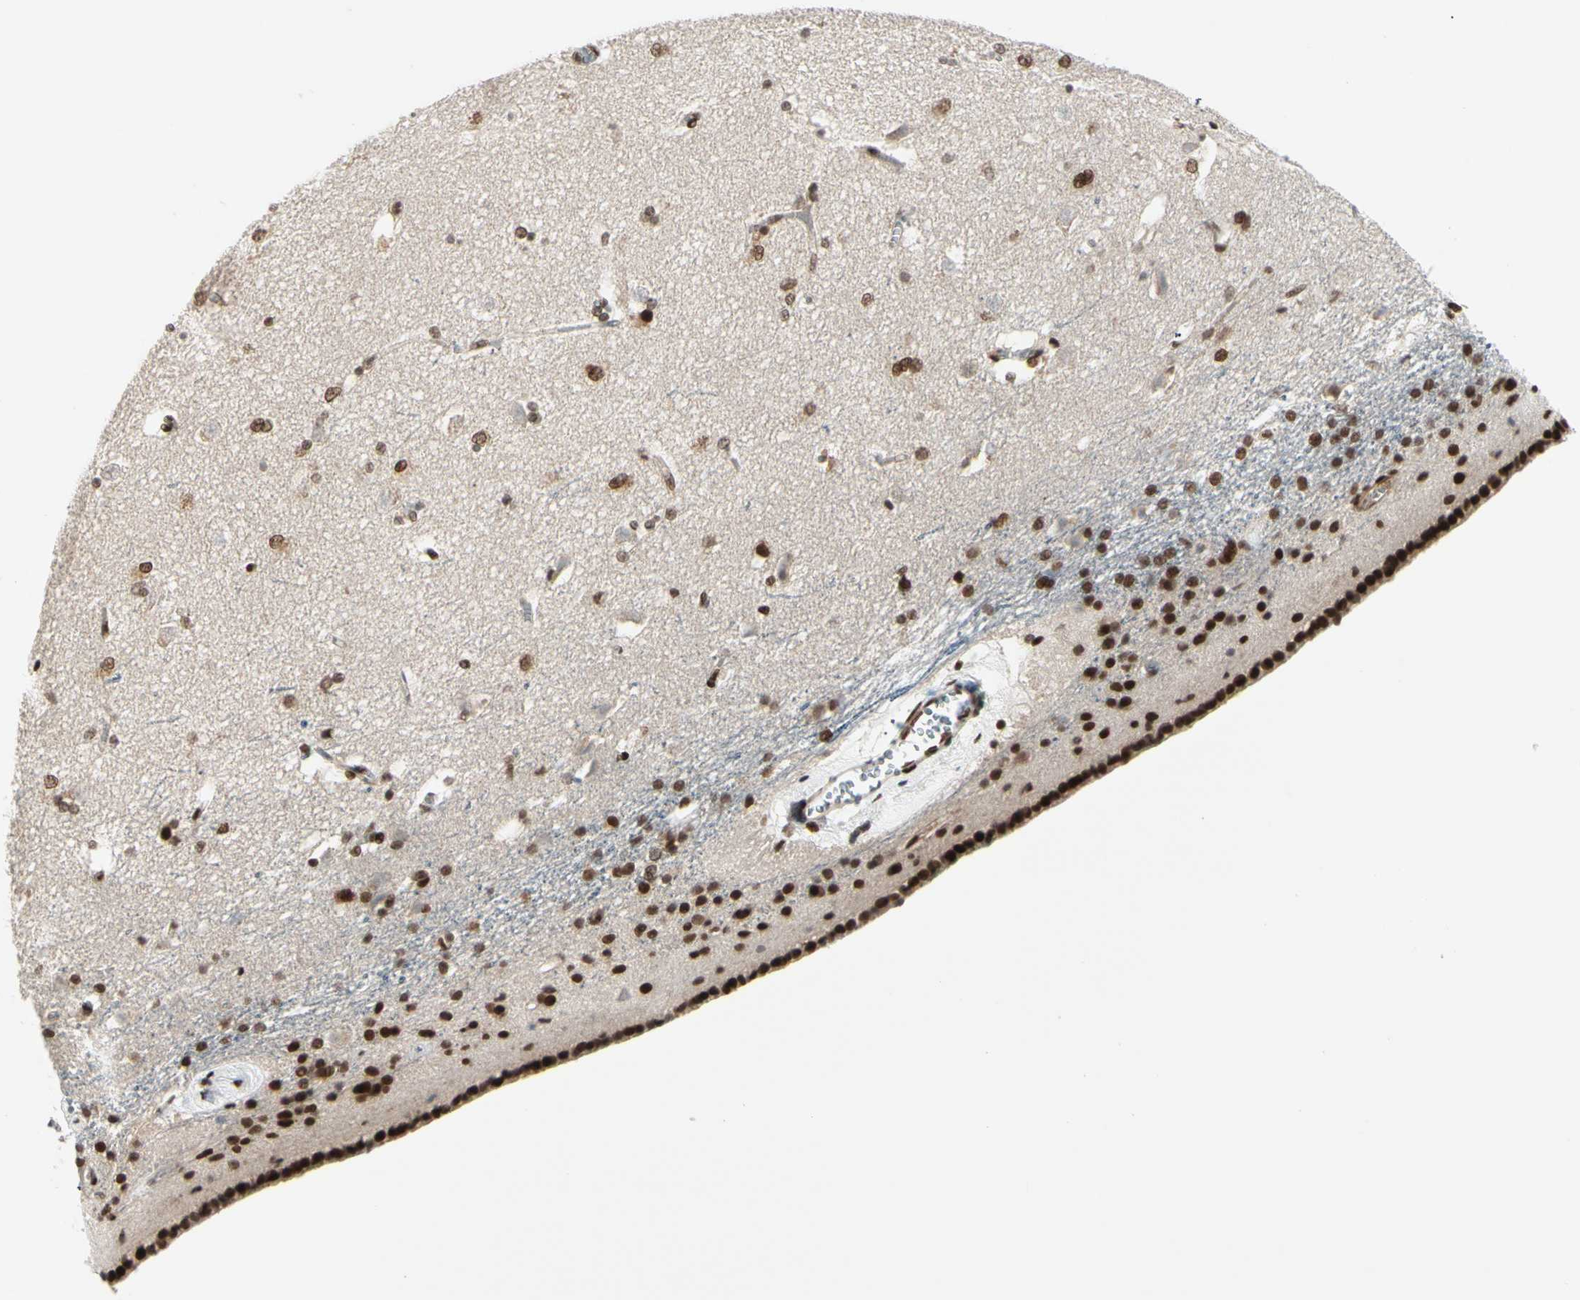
{"staining": {"intensity": "strong", "quantity": ">75%", "location": "nuclear"}, "tissue": "caudate", "cell_type": "Glial cells", "image_type": "normal", "snomed": [{"axis": "morphology", "description": "Normal tissue, NOS"}, {"axis": "topography", "description": "Lateral ventricle wall"}], "caption": "Human caudate stained for a protein (brown) displays strong nuclear positive expression in about >75% of glial cells.", "gene": "CHAMP1", "patient": {"sex": "female", "age": 19}}